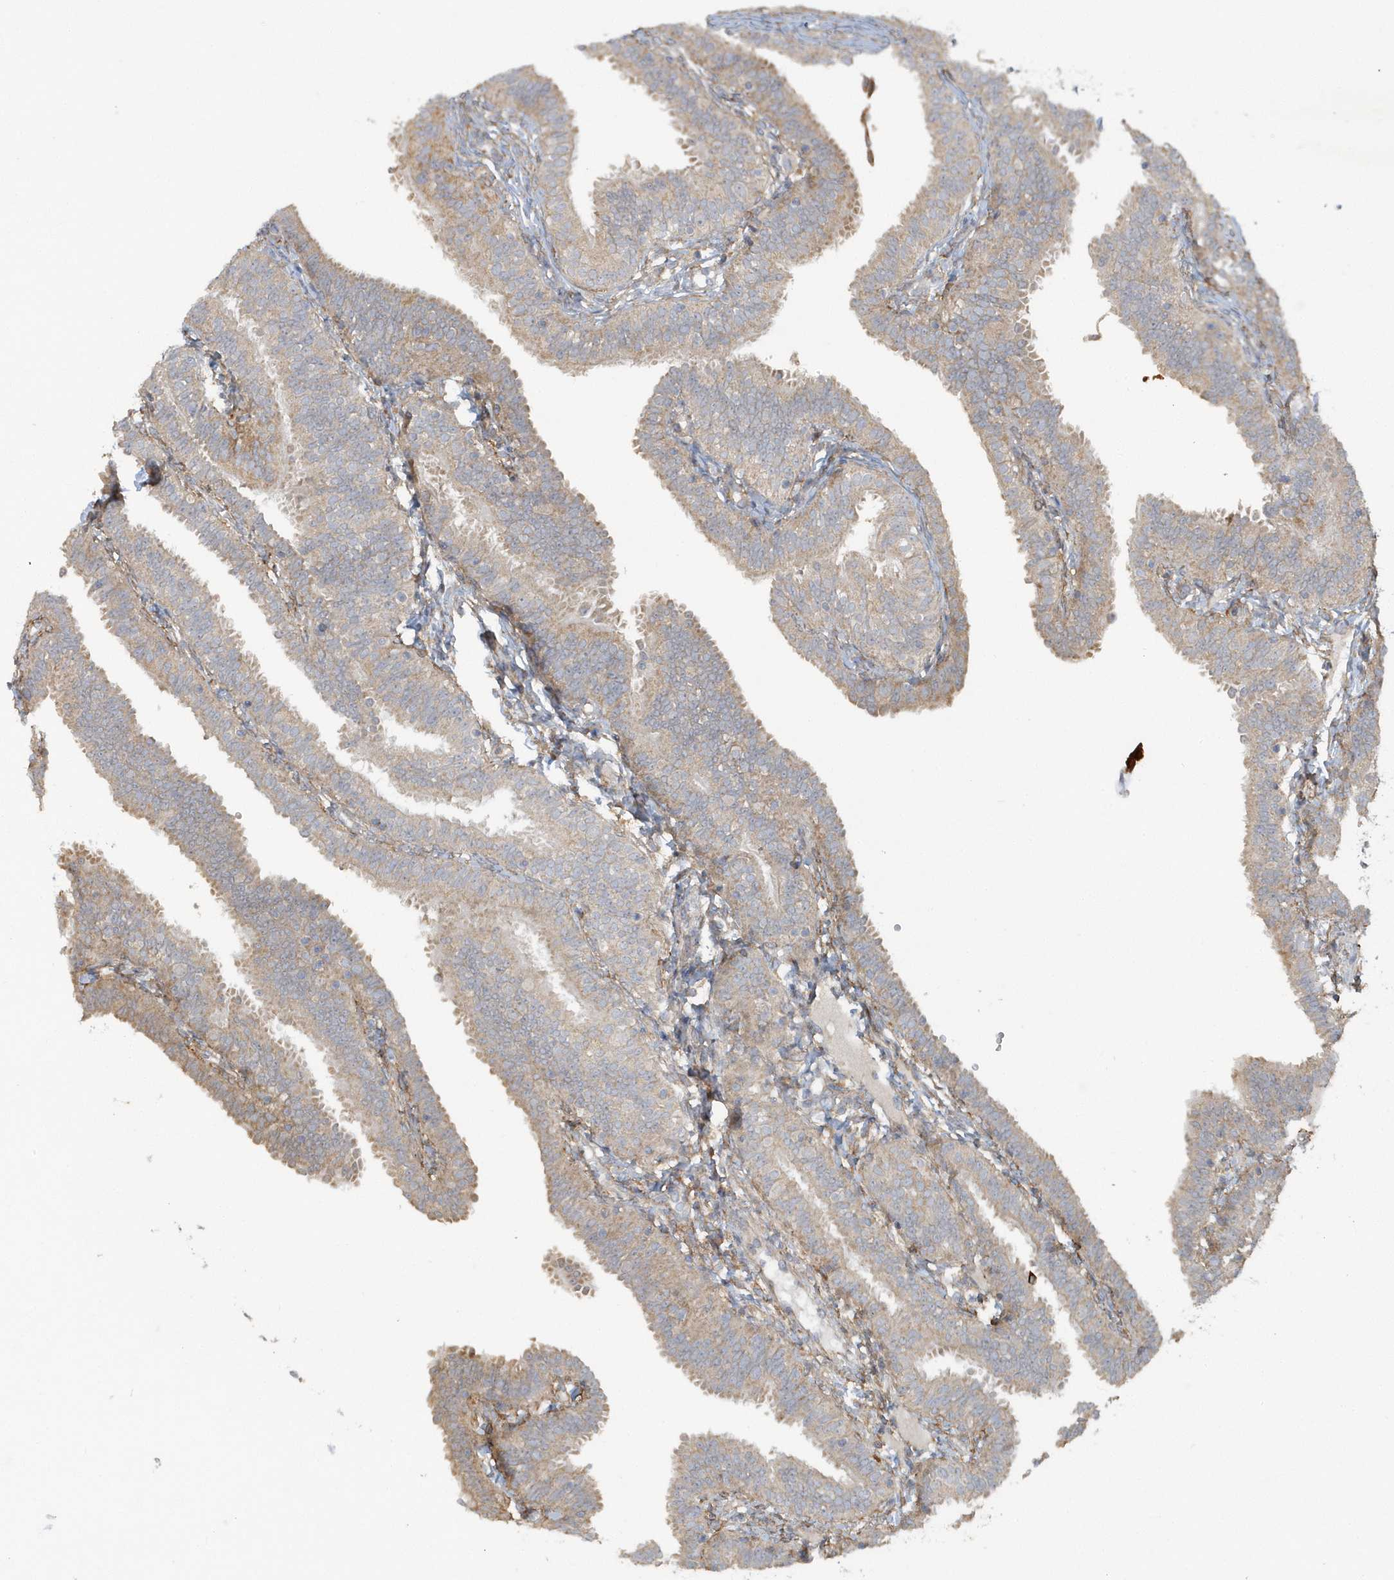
{"staining": {"intensity": "weak", "quantity": "25%-75%", "location": "cytoplasmic/membranous"}, "tissue": "fallopian tube", "cell_type": "Glandular cells", "image_type": "normal", "snomed": [{"axis": "morphology", "description": "Normal tissue, NOS"}, {"axis": "topography", "description": "Fallopian tube"}], "caption": "Immunohistochemical staining of normal human fallopian tube shows 25%-75% levels of weak cytoplasmic/membranous protein positivity in about 25%-75% of glandular cells.", "gene": "THG1L", "patient": {"sex": "female", "age": 35}}